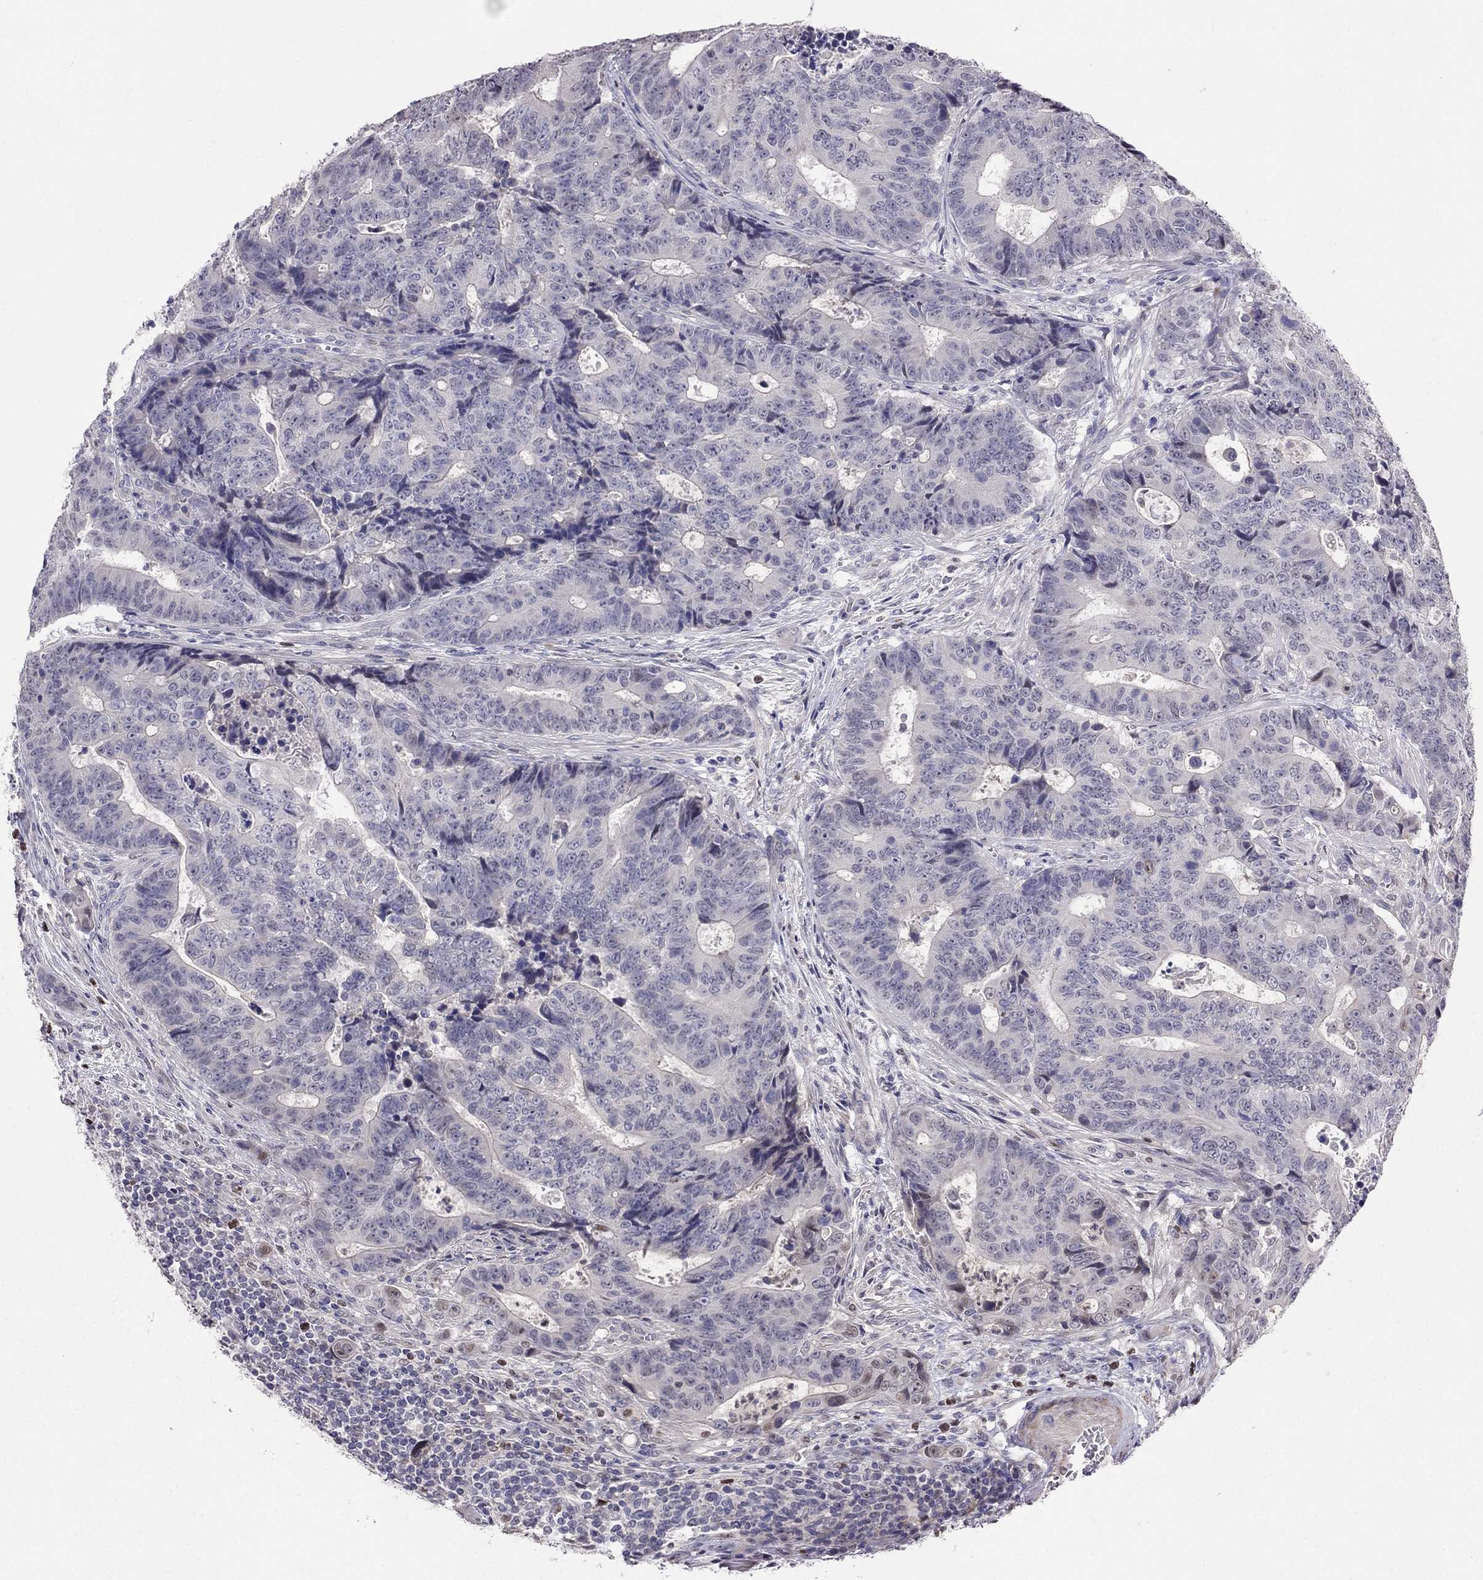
{"staining": {"intensity": "negative", "quantity": "none", "location": "none"}, "tissue": "colorectal cancer", "cell_type": "Tumor cells", "image_type": "cancer", "snomed": [{"axis": "morphology", "description": "Adenocarcinoma, NOS"}, {"axis": "topography", "description": "Colon"}], "caption": "Tumor cells show no significant positivity in colorectal cancer.", "gene": "LRRC39", "patient": {"sex": "female", "age": 48}}